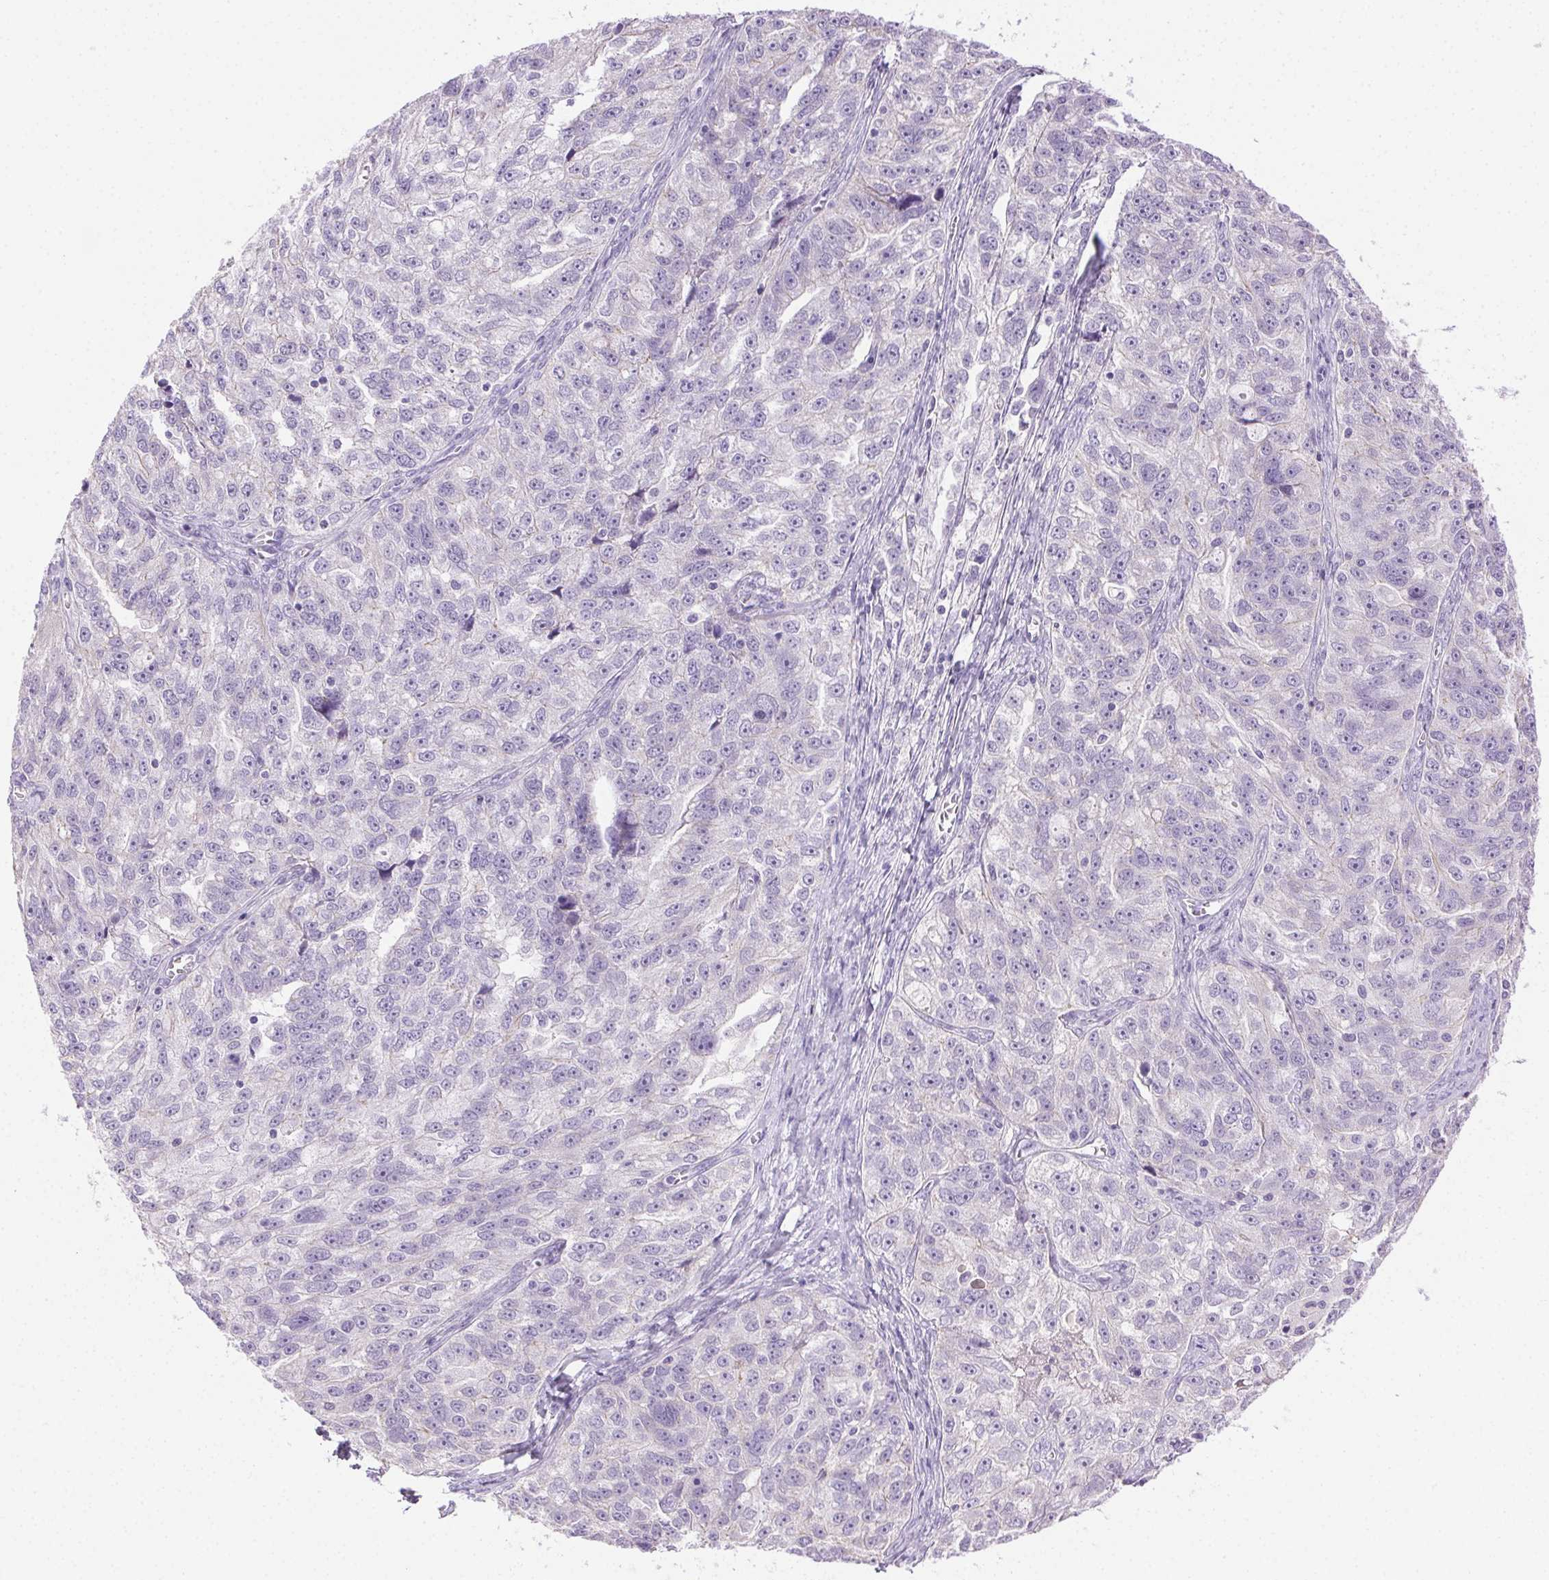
{"staining": {"intensity": "negative", "quantity": "none", "location": "none"}, "tissue": "ovarian cancer", "cell_type": "Tumor cells", "image_type": "cancer", "snomed": [{"axis": "morphology", "description": "Cystadenocarcinoma, serous, NOS"}, {"axis": "topography", "description": "Ovary"}], "caption": "The immunohistochemistry (IHC) image has no significant staining in tumor cells of ovarian serous cystadenocarcinoma tissue.", "gene": "CLDN10", "patient": {"sex": "female", "age": 51}}